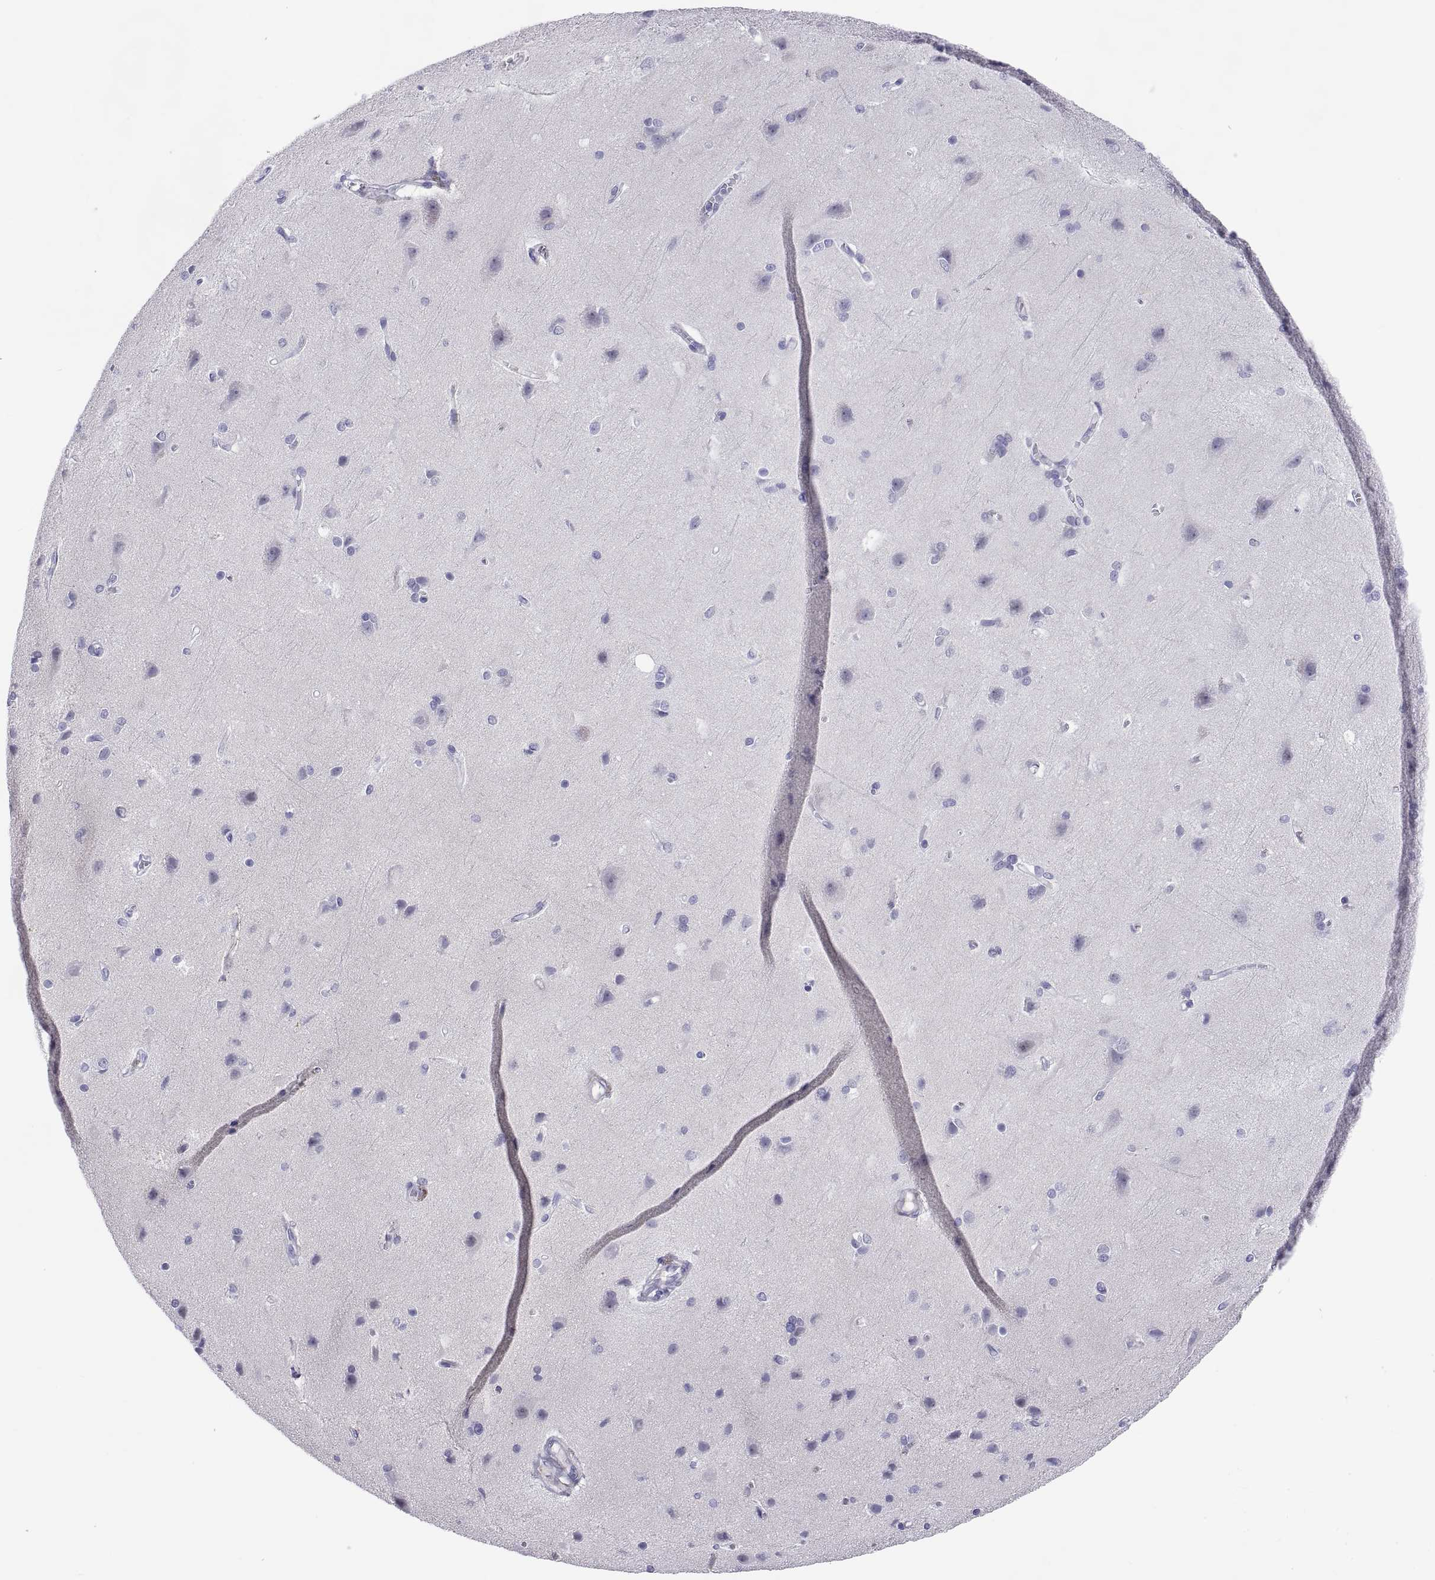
{"staining": {"intensity": "negative", "quantity": "none", "location": "none"}, "tissue": "cerebral cortex", "cell_type": "Endothelial cells", "image_type": "normal", "snomed": [{"axis": "morphology", "description": "Normal tissue, NOS"}, {"axis": "topography", "description": "Cerebral cortex"}], "caption": "This image is of unremarkable cerebral cortex stained with immunohistochemistry to label a protein in brown with the nuclei are counter-stained blue. There is no positivity in endothelial cells. (Stains: DAB (3,3'-diaminobenzidine) IHC with hematoxylin counter stain, Microscopy: brightfield microscopy at high magnification).", "gene": "CHCT1", "patient": {"sex": "male", "age": 37}}